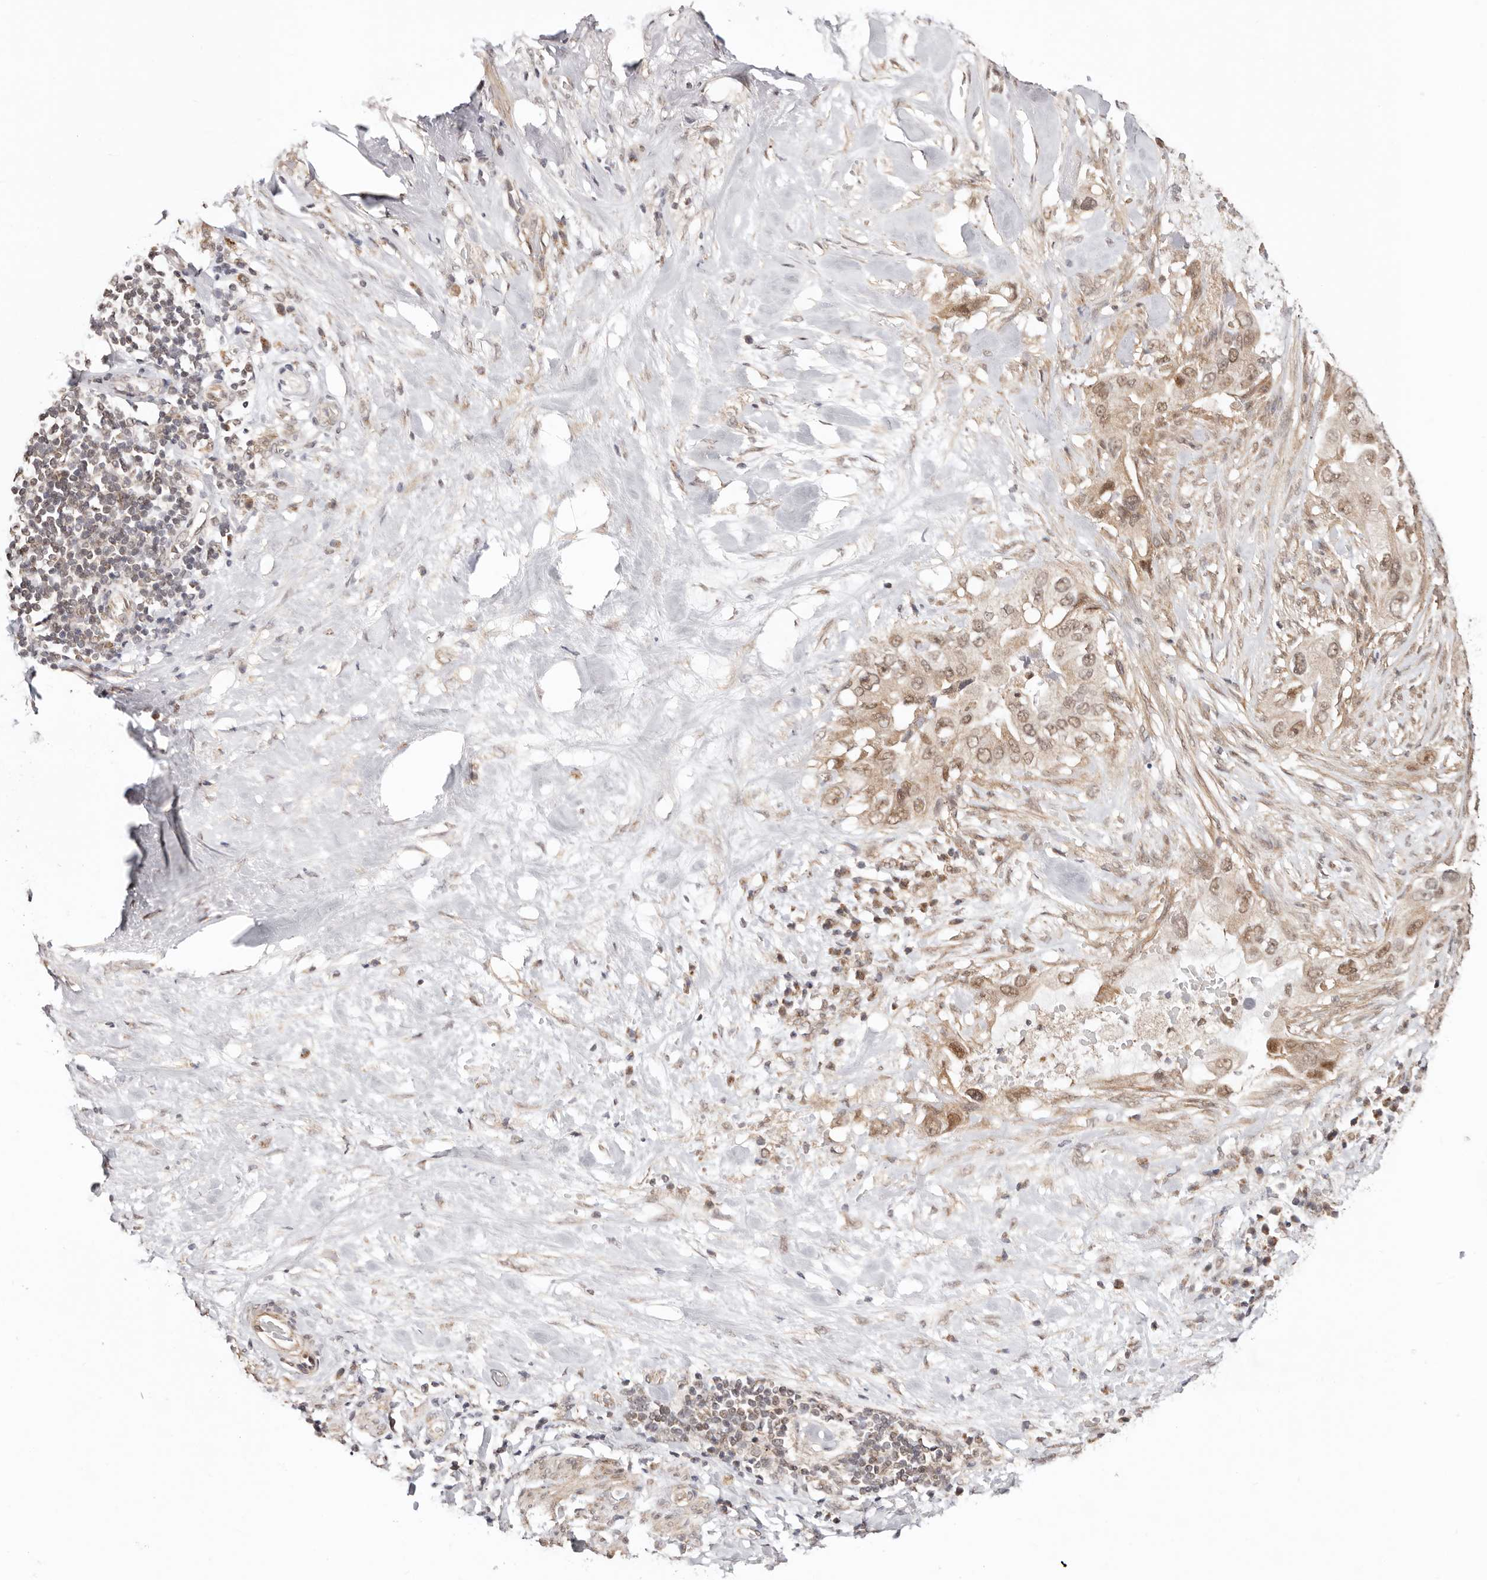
{"staining": {"intensity": "weak", "quantity": ">75%", "location": "cytoplasmic/membranous,nuclear"}, "tissue": "pancreatic cancer", "cell_type": "Tumor cells", "image_type": "cancer", "snomed": [{"axis": "morphology", "description": "Inflammation, NOS"}, {"axis": "morphology", "description": "Adenocarcinoma, NOS"}, {"axis": "topography", "description": "Pancreas"}], "caption": "Immunohistochemistry (IHC) (DAB (3,3'-diaminobenzidine)) staining of human pancreatic adenocarcinoma displays weak cytoplasmic/membranous and nuclear protein staining in about >75% of tumor cells. (DAB IHC with brightfield microscopy, high magnification).", "gene": "CTNNBL1", "patient": {"sex": "female", "age": 56}}